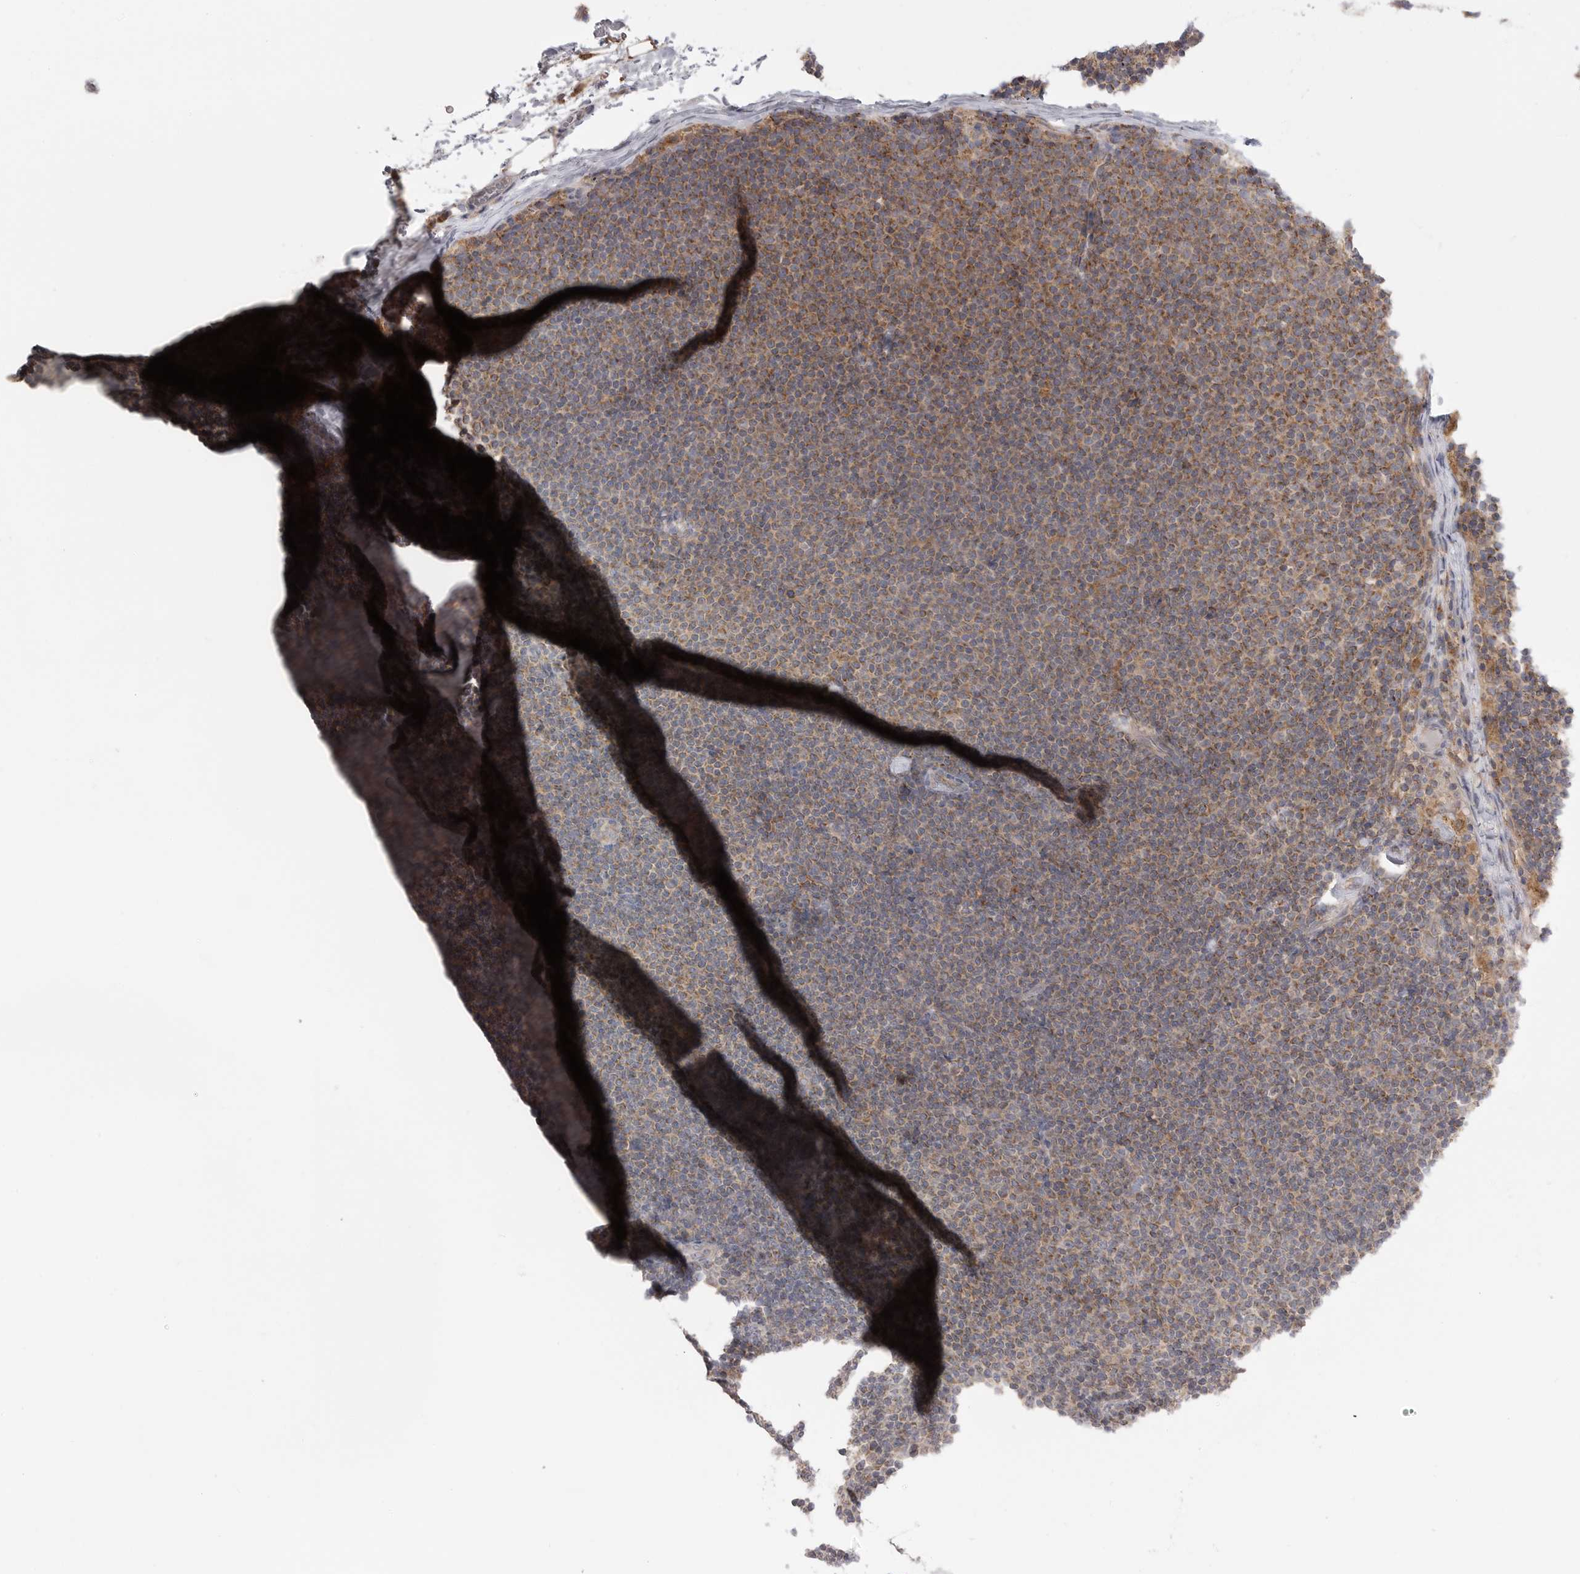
{"staining": {"intensity": "moderate", "quantity": "25%-75%", "location": "cytoplasmic/membranous"}, "tissue": "lymphoma", "cell_type": "Tumor cells", "image_type": "cancer", "snomed": [{"axis": "morphology", "description": "Malignant lymphoma, non-Hodgkin's type, Low grade"}, {"axis": "topography", "description": "Lymph node"}], "caption": "A brown stain shows moderate cytoplasmic/membranous expression of a protein in human lymphoma tumor cells. Using DAB (3,3'-diaminobenzidine) (brown) and hematoxylin (blue) stains, captured at high magnification using brightfield microscopy.", "gene": "KYAT3", "patient": {"sex": "female", "age": 53}}